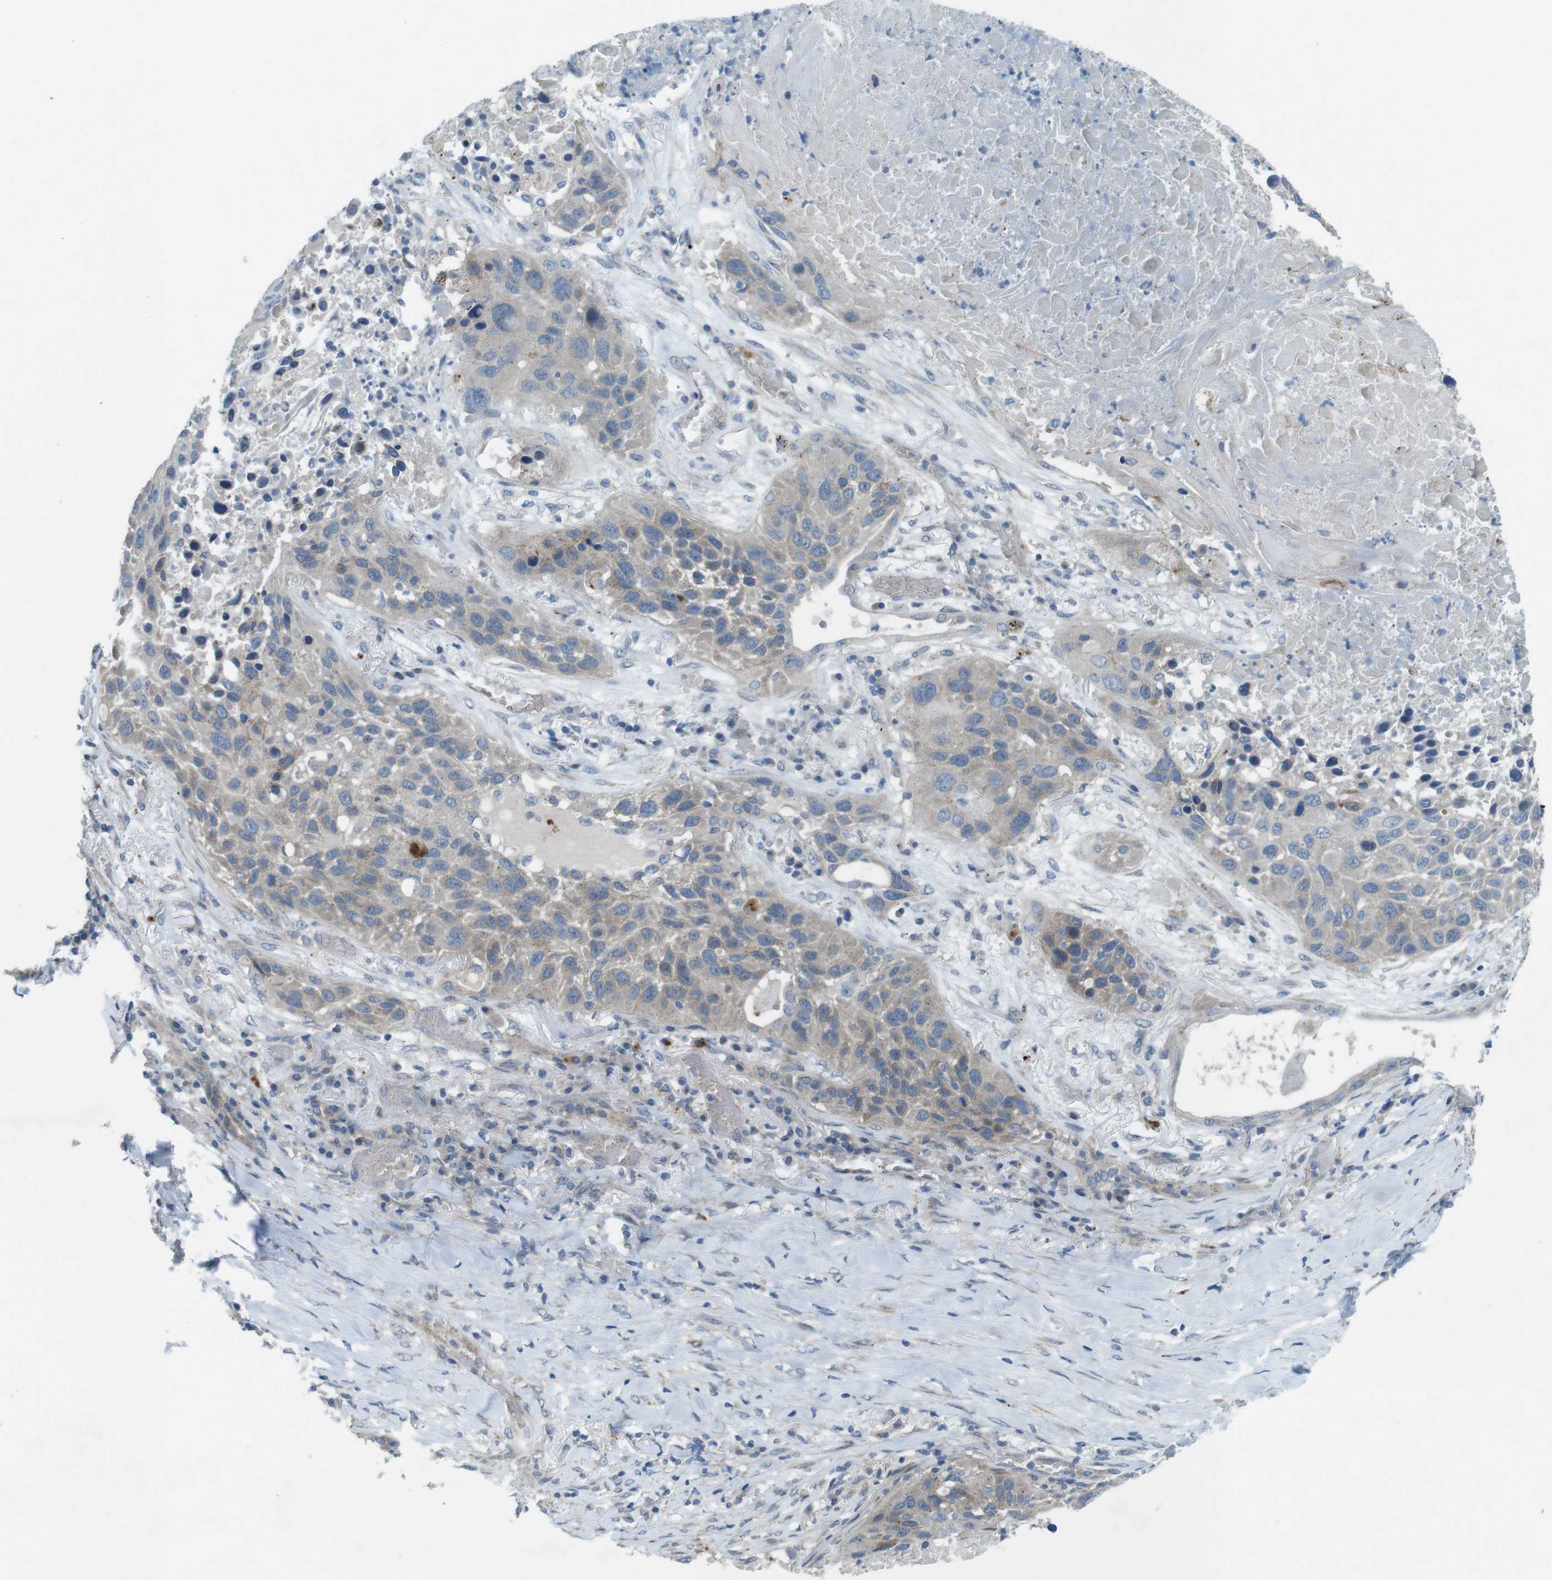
{"staining": {"intensity": "negative", "quantity": "none", "location": "none"}, "tissue": "lung cancer", "cell_type": "Tumor cells", "image_type": "cancer", "snomed": [{"axis": "morphology", "description": "Squamous cell carcinoma, NOS"}, {"axis": "topography", "description": "Lung"}], "caption": "There is no significant expression in tumor cells of lung cancer (squamous cell carcinoma).", "gene": "TYW1", "patient": {"sex": "male", "age": 57}}